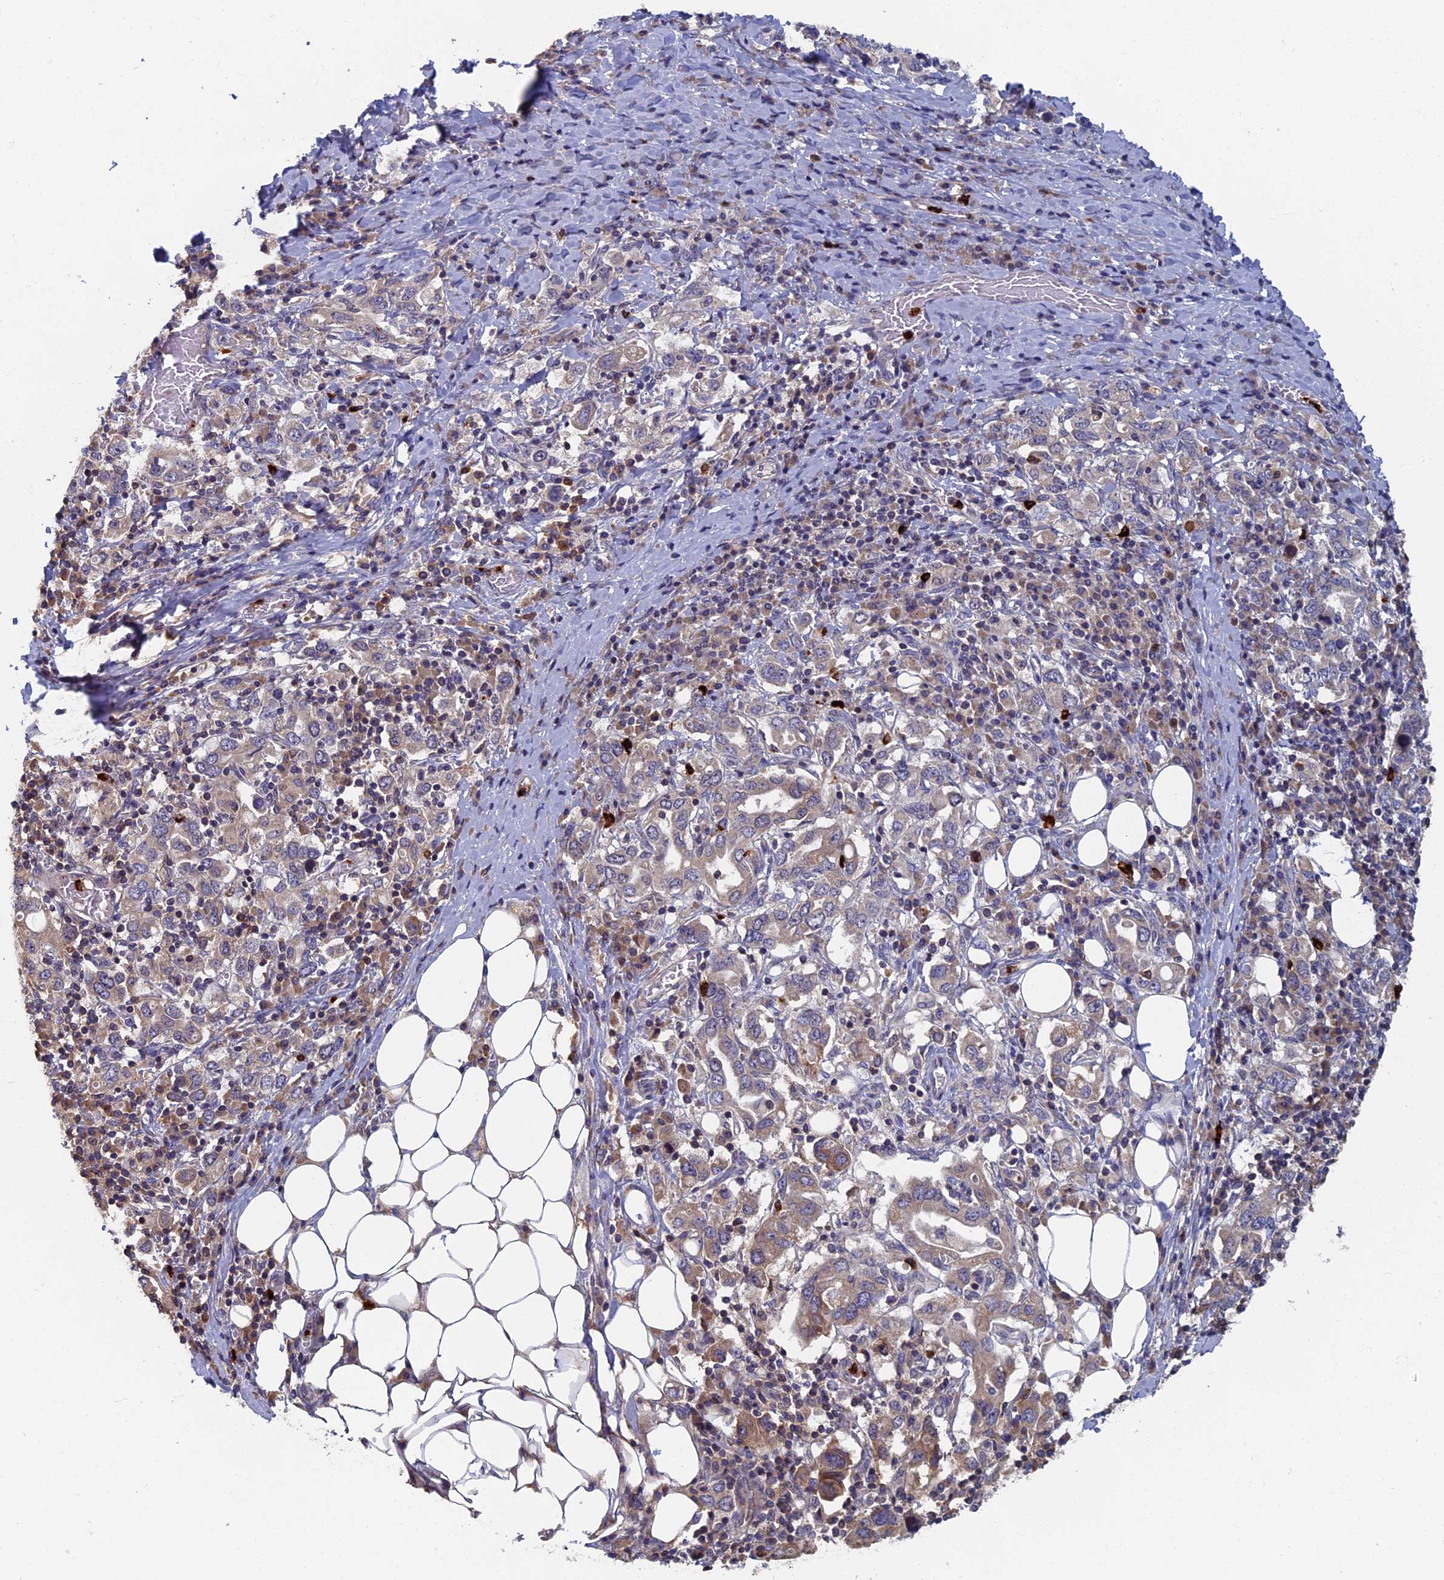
{"staining": {"intensity": "weak", "quantity": "25%-75%", "location": "cytoplasmic/membranous"}, "tissue": "stomach cancer", "cell_type": "Tumor cells", "image_type": "cancer", "snomed": [{"axis": "morphology", "description": "Adenocarcinoma, NOS"}, {"axis": "topography", "description": "Stomach, upper"}, {"axis": "topography", "description": "Stomach"}], "caption": "Weak cytoplasmic/membranous positivity is present in approximately 25%-75% of tumor cells in adenocarcinoma (stomach).", "gene": "TNK2", "patient": {"sex": "male", "age": 62}}